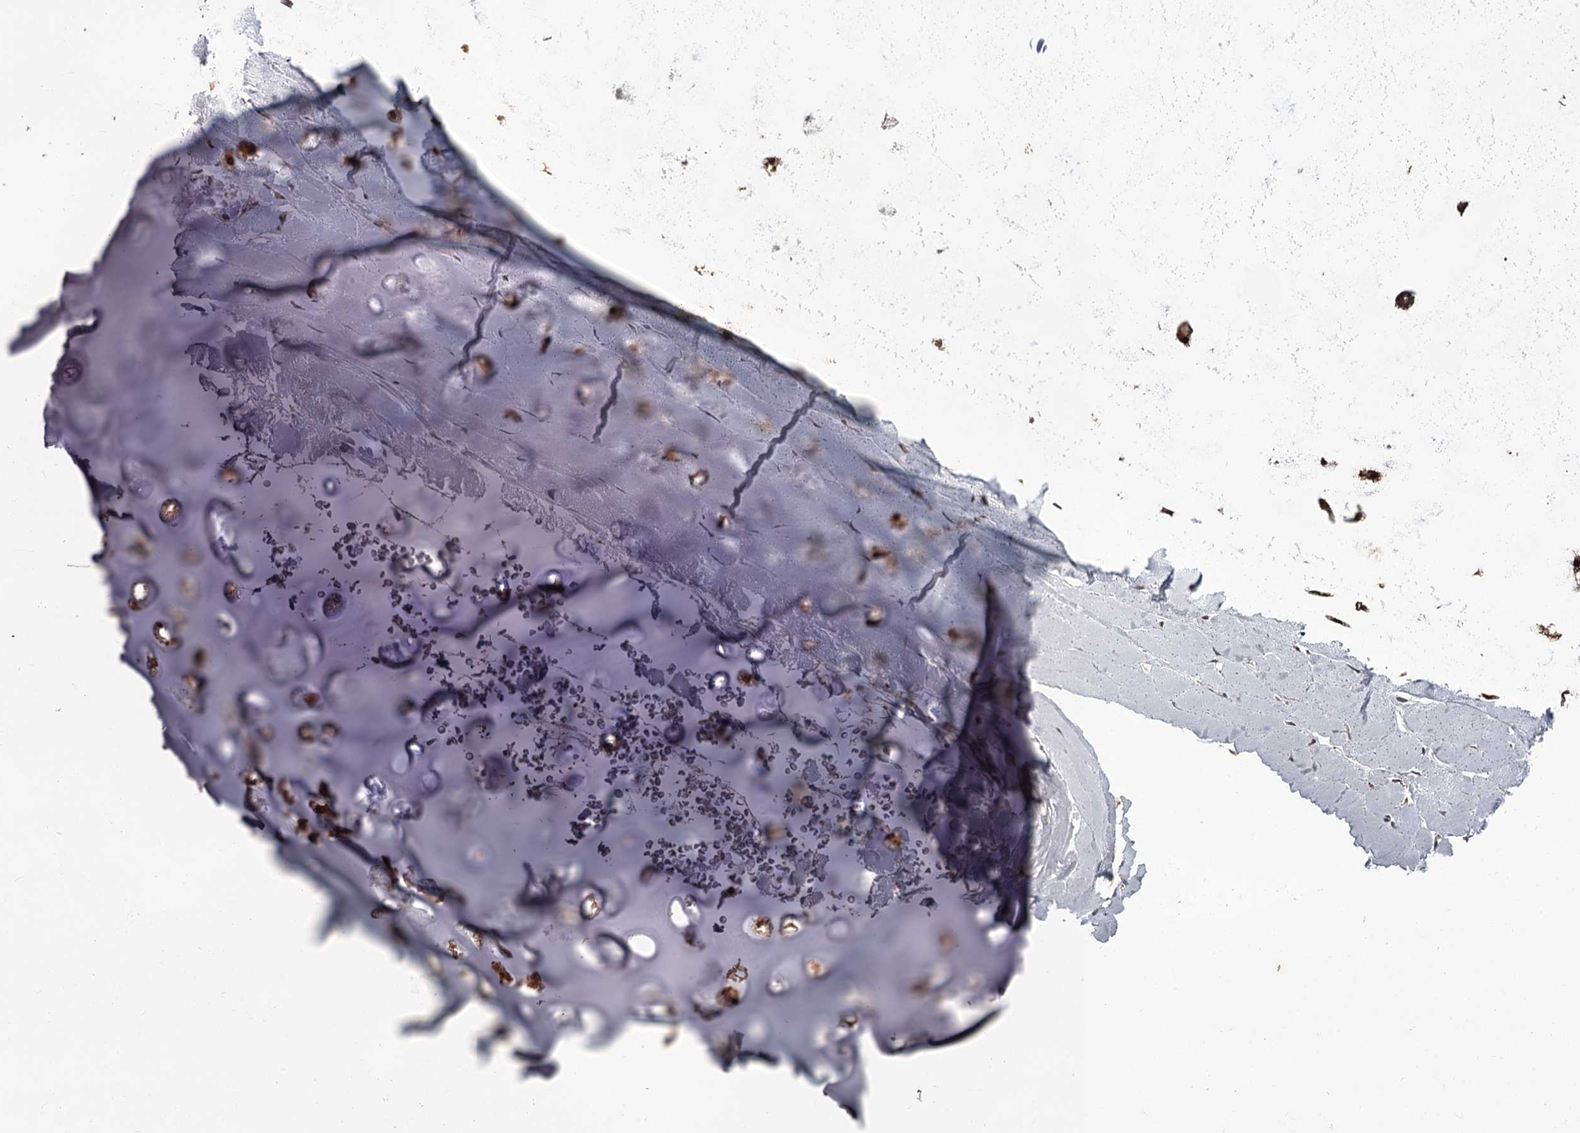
{"staining": {"intensity": "negative", "quantity": "none", "location": "none"}, "tissue": "adipose tissue", "cell_type": "Adipocytes", "image_type": "normal", "snomed": [{"axis": "morphology", "description": "Normal tissue, NOS"}, {"axis": "morphology", "description": "Squamous cell carcinoma, NOS"}, {"axis": "topography", "description": "Lymph node"}, {"axis": "topography", "description": "Bronchus"}, {"axis": "topography", "description": "Lung"}], "caption": "Adipocytes are negative for protein expression in normal human adipose tissue.", "gene": "PRPF40B", "patient": {"sex": "male", "age": 66}}